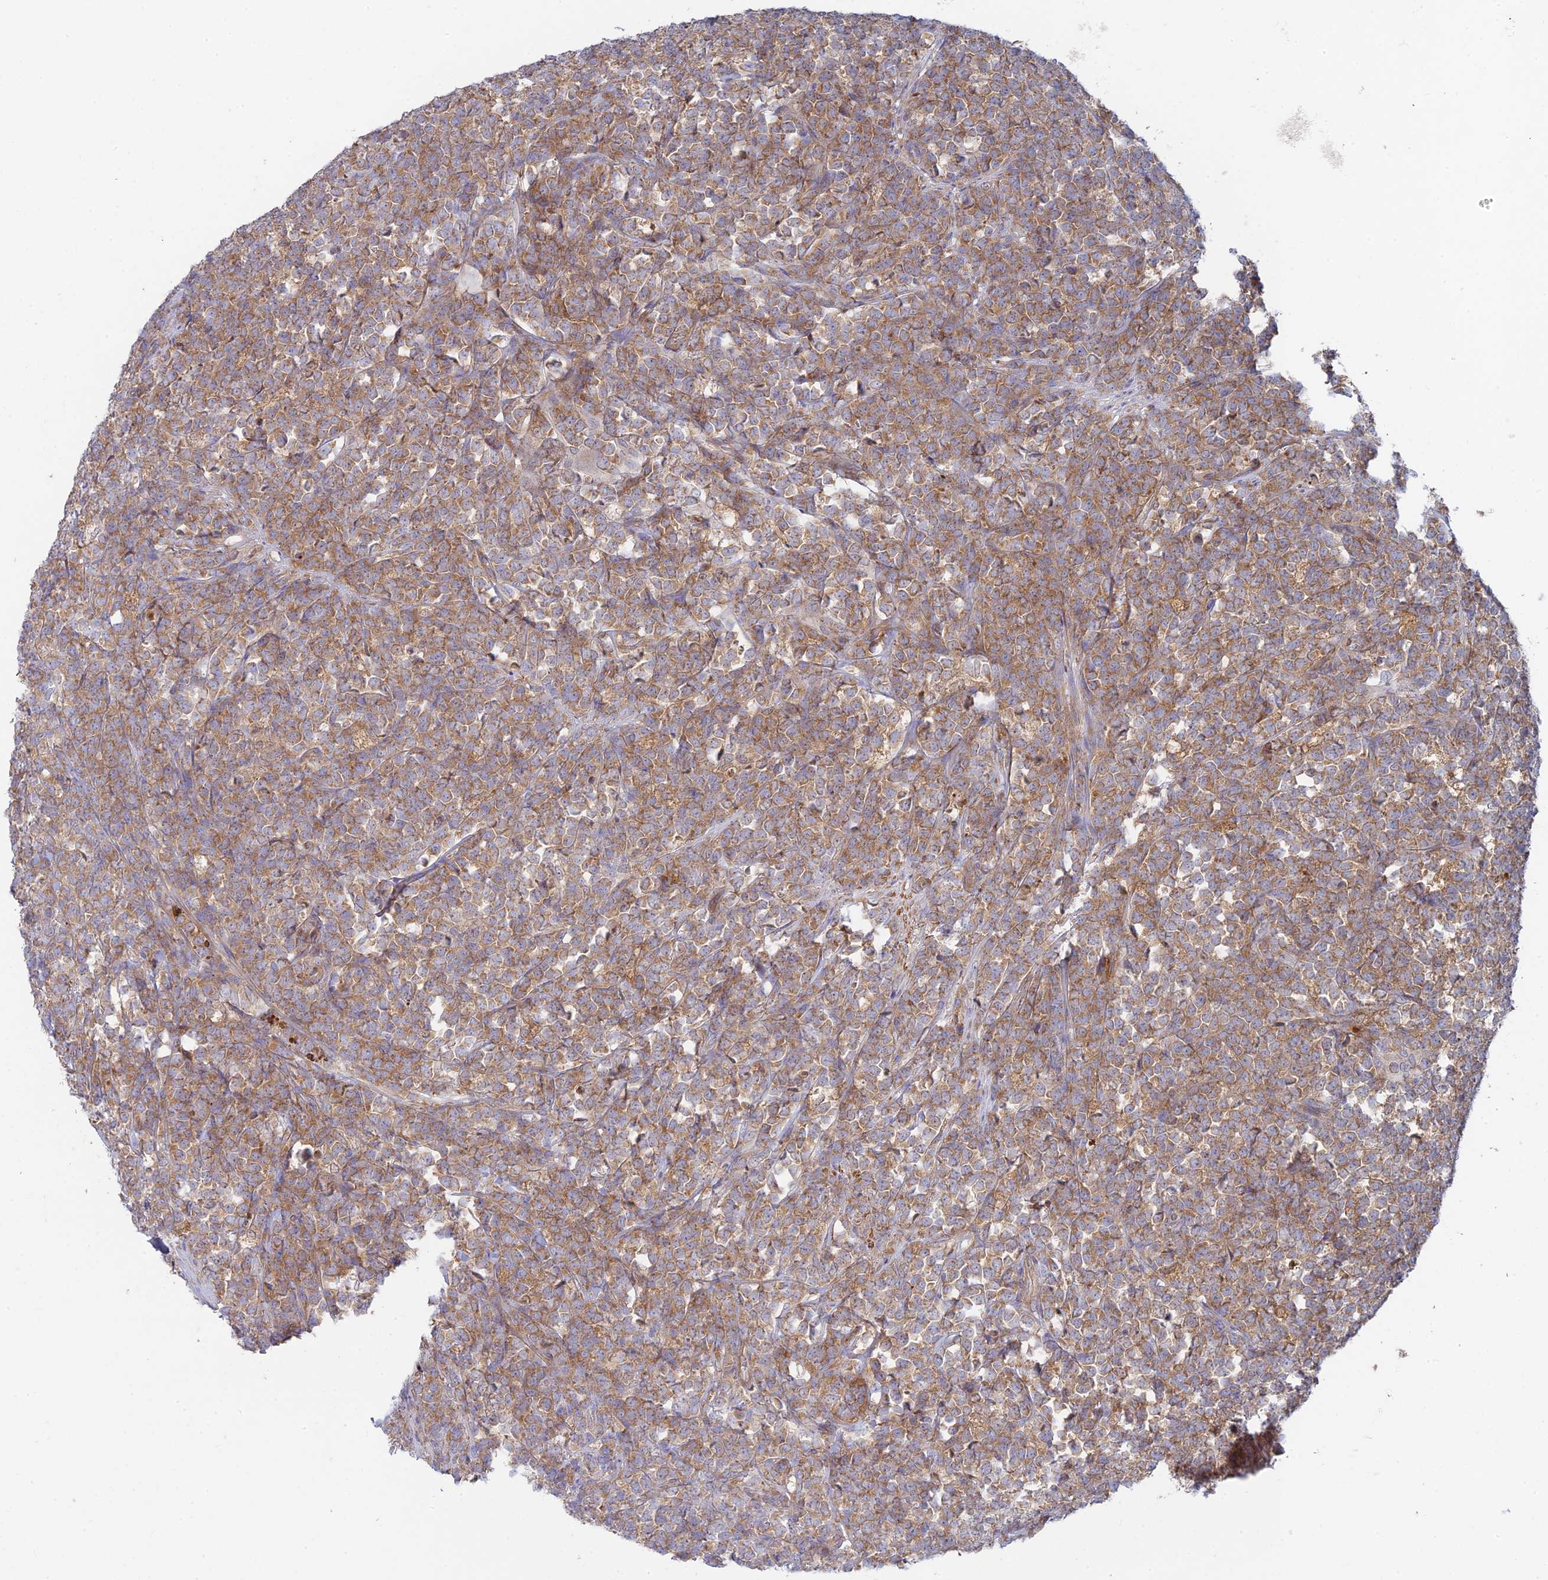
{"staining": {"intensity": "moderate", "quantity": ">75%", "location": "cytoplasmic/membranous"}, "tissue": "lymphoma", "cell_type": "Tumor cells", "image_type": "cancer", "snomed": [{"axis": "morphology", "description": "Malignant lymphoma, non-Hodgkin's type, High grade"}, {"axis": "topography", "description": "Small intestine"}], "caption": "The micrograph displays staining of high-grade malignant lymphoma, non-Hodgkin's type, revealing moderate cytoplasmic/membranous protein expression (brown color) within tumor cells.", "gene": "INCA1", "patient": {"sex": "male", "age": 8}}